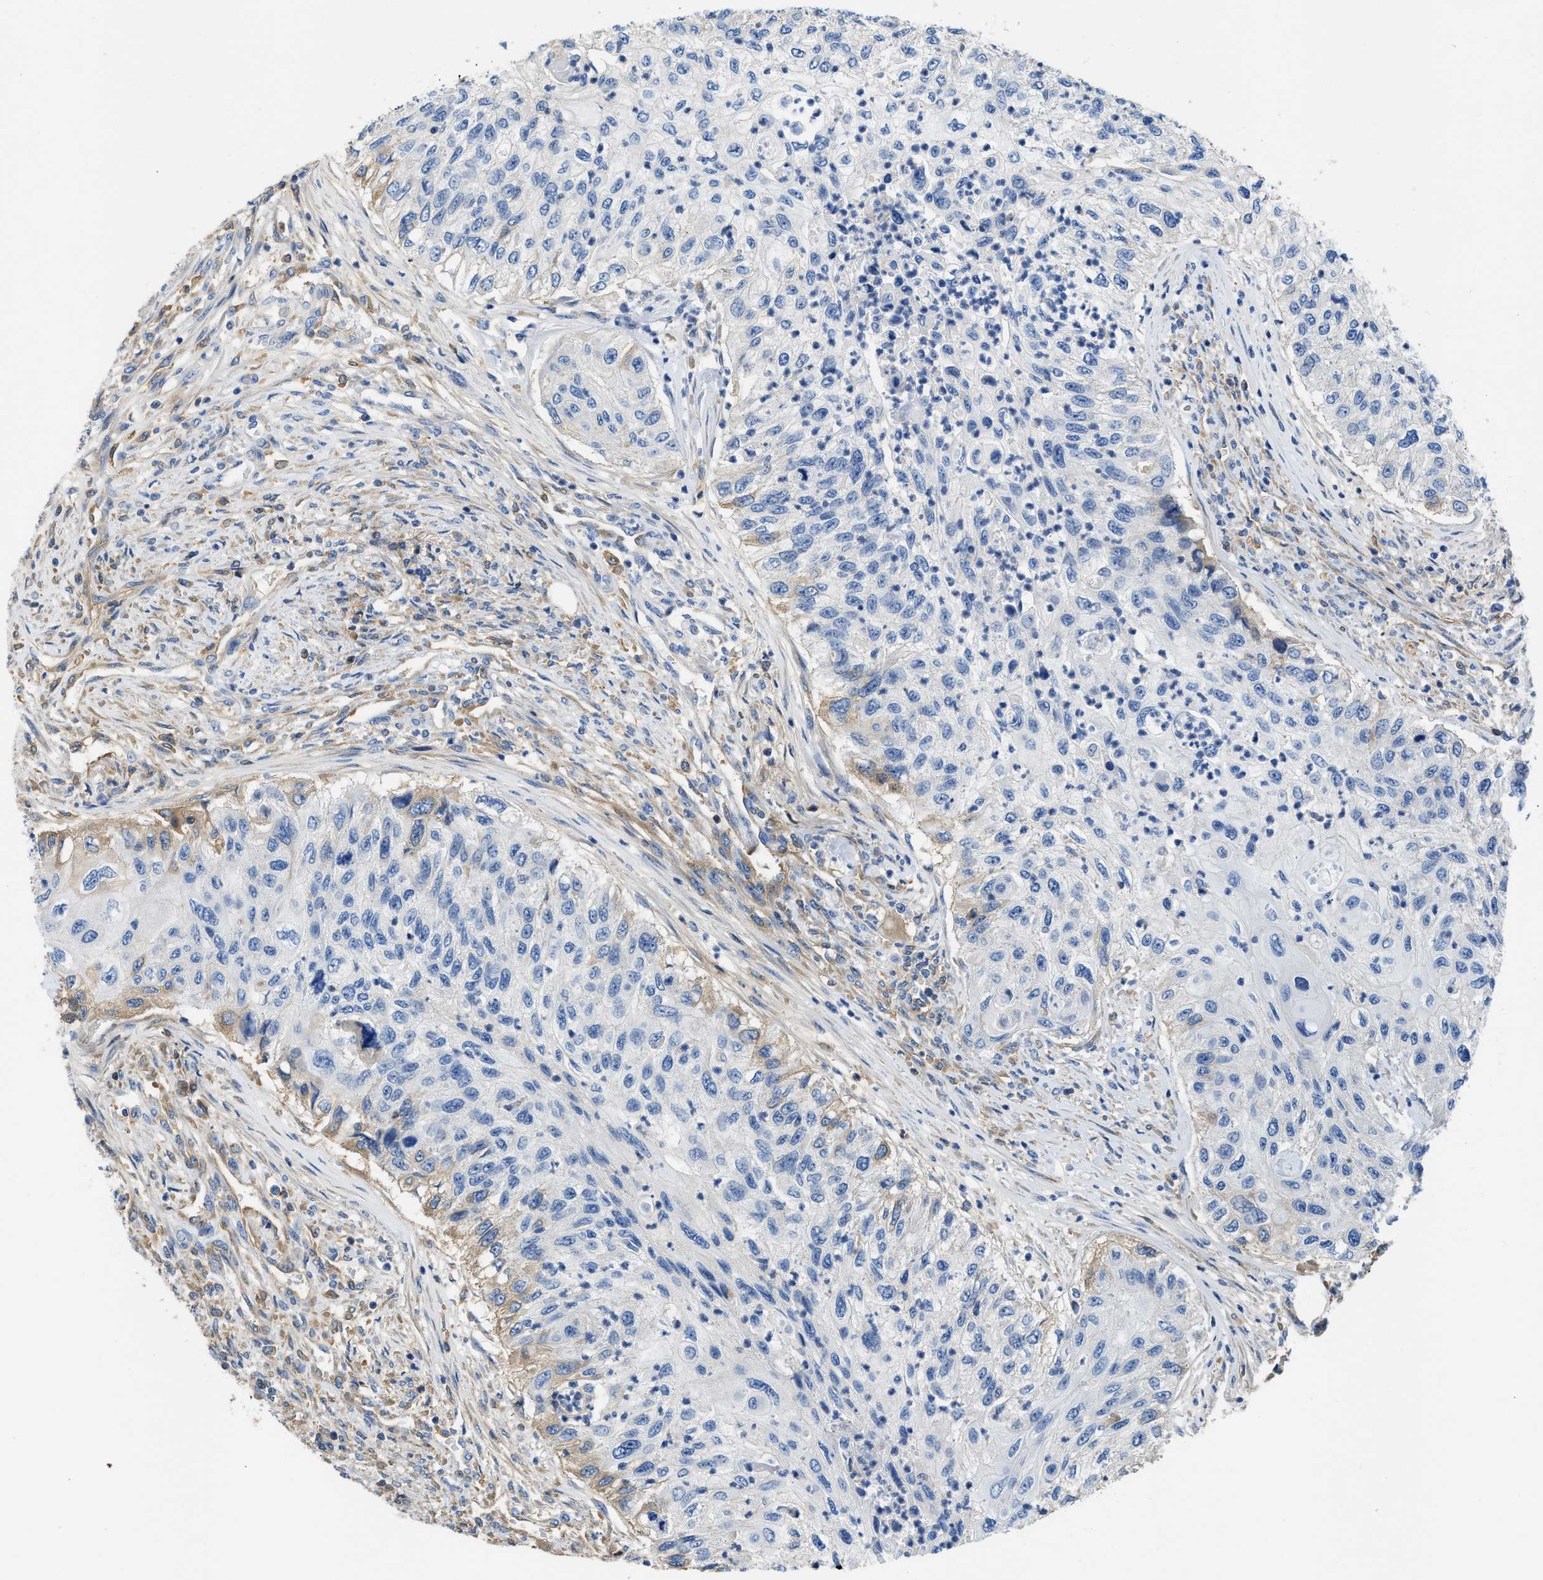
{"staining": {"intensity": "weak", "quantity": "<25%", "location": "cytoplasmic/membranous"}, "tissue": "urothelial cancer", "cell_type": "Tumor cells", "image_type": "cancer", "snomed": [{"axis": "morphology", "description": "Urothelial carcinoma, High grade"}, {"axis": "topography", "description": "Urinary bladder"}], "caption": "Immunohistochemical staining of human urothelial carcinoma (high-grade) exhibits no significant positivity in tumor cells.", "gene": "C1S", "patient": {"sex": "female", "age": 60}}